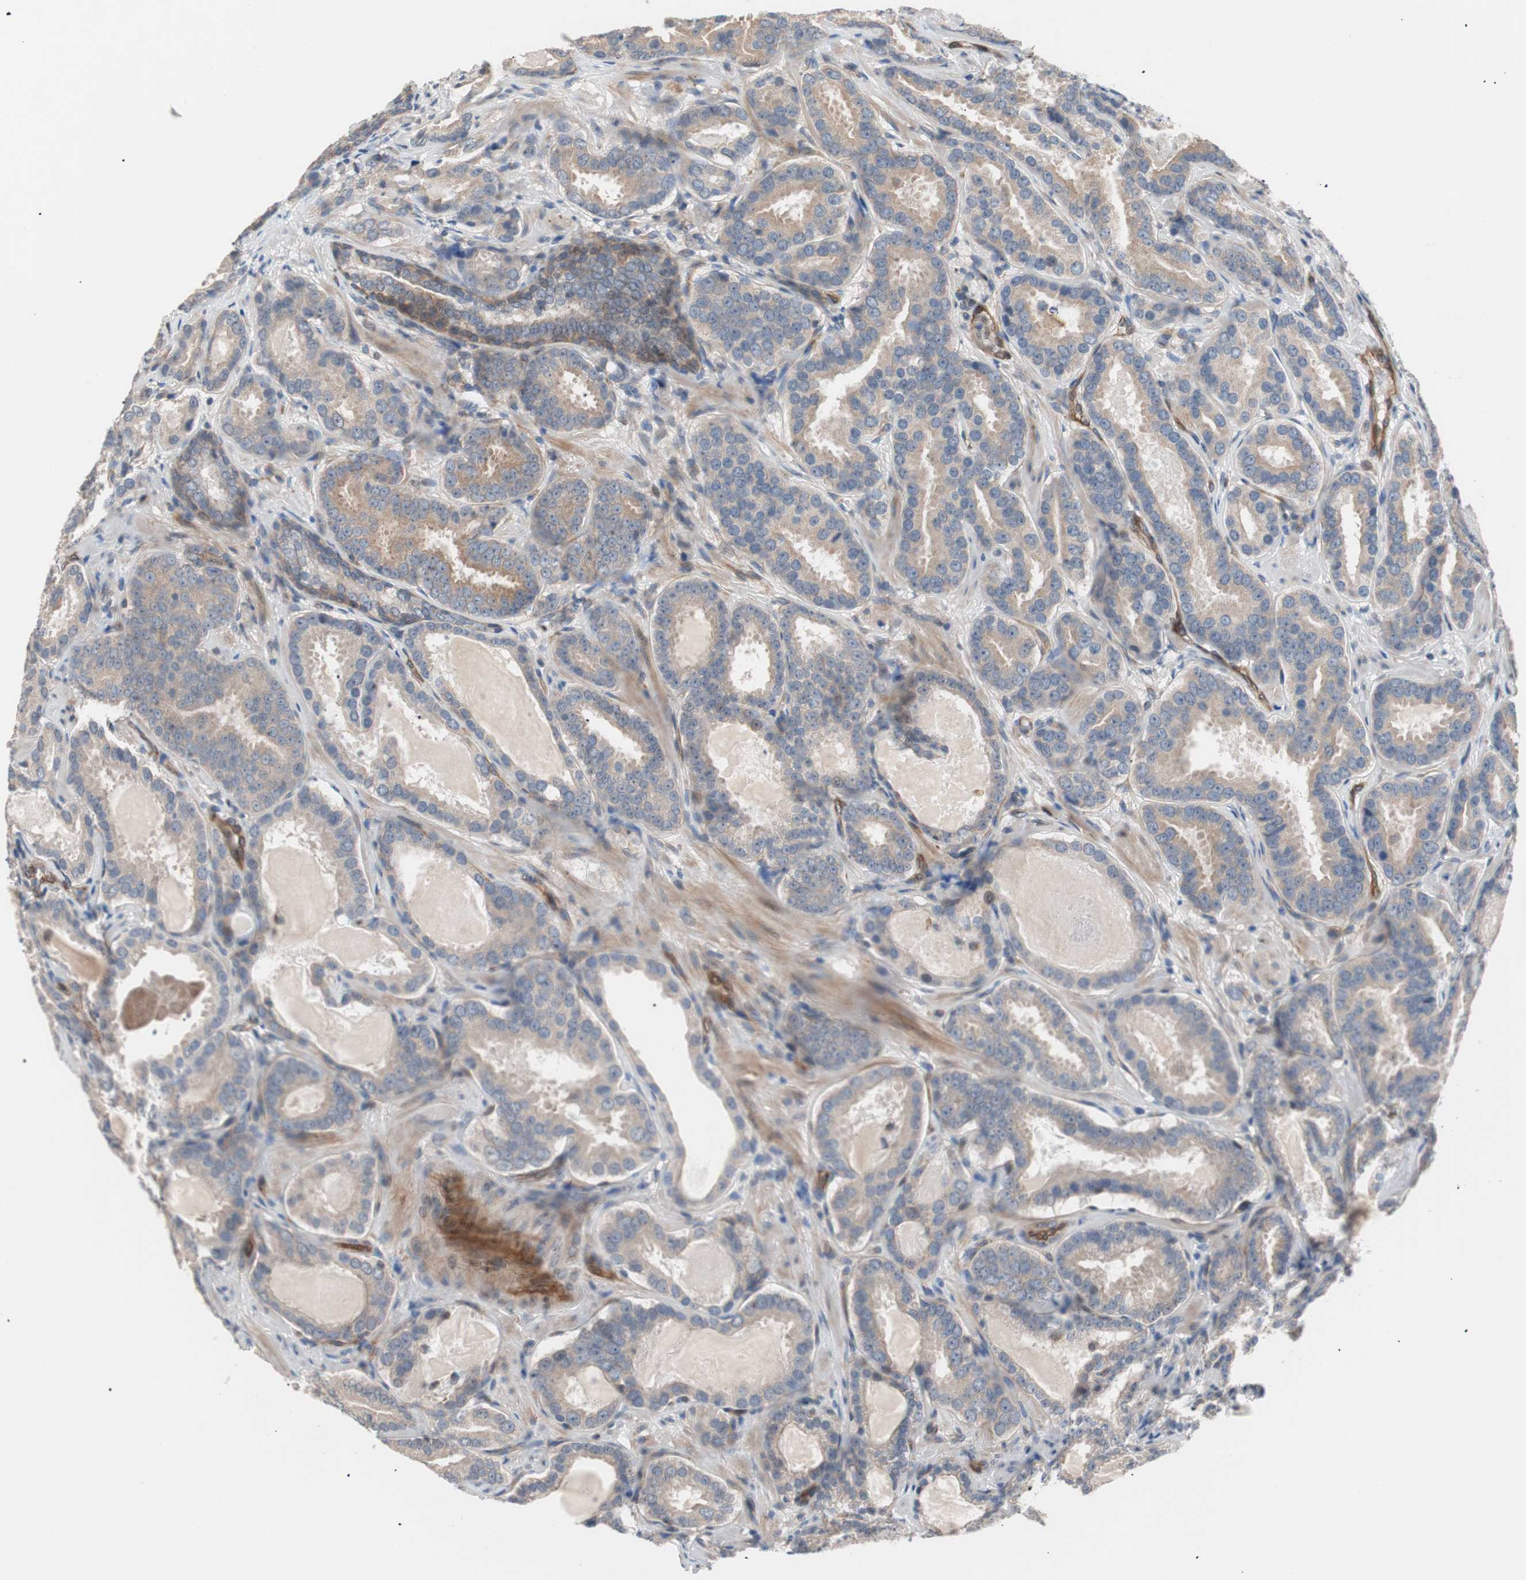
{"staining": {"intensity": "weak", "quantity": "25%-75%", "location": "cytoplasmic/membranous"}, "tissue": "prostate cancer", "cell_type": "Tumor cells", "image_type": "cancer", "snomed": [{"axis": "morphology", "description": "Adenocarcinoma, Low grade"}, {"axis": "topography", "description": "Prostate"}], "caption": "Immunohistochemical staining of prostate low-grade adenocarcinoma exhibits weak cytoplasmic/membranous protein expression in about 25%-75% of tumor cells.", "gene": "SMG1", "patient": {"sex": "male", "age": 59}}